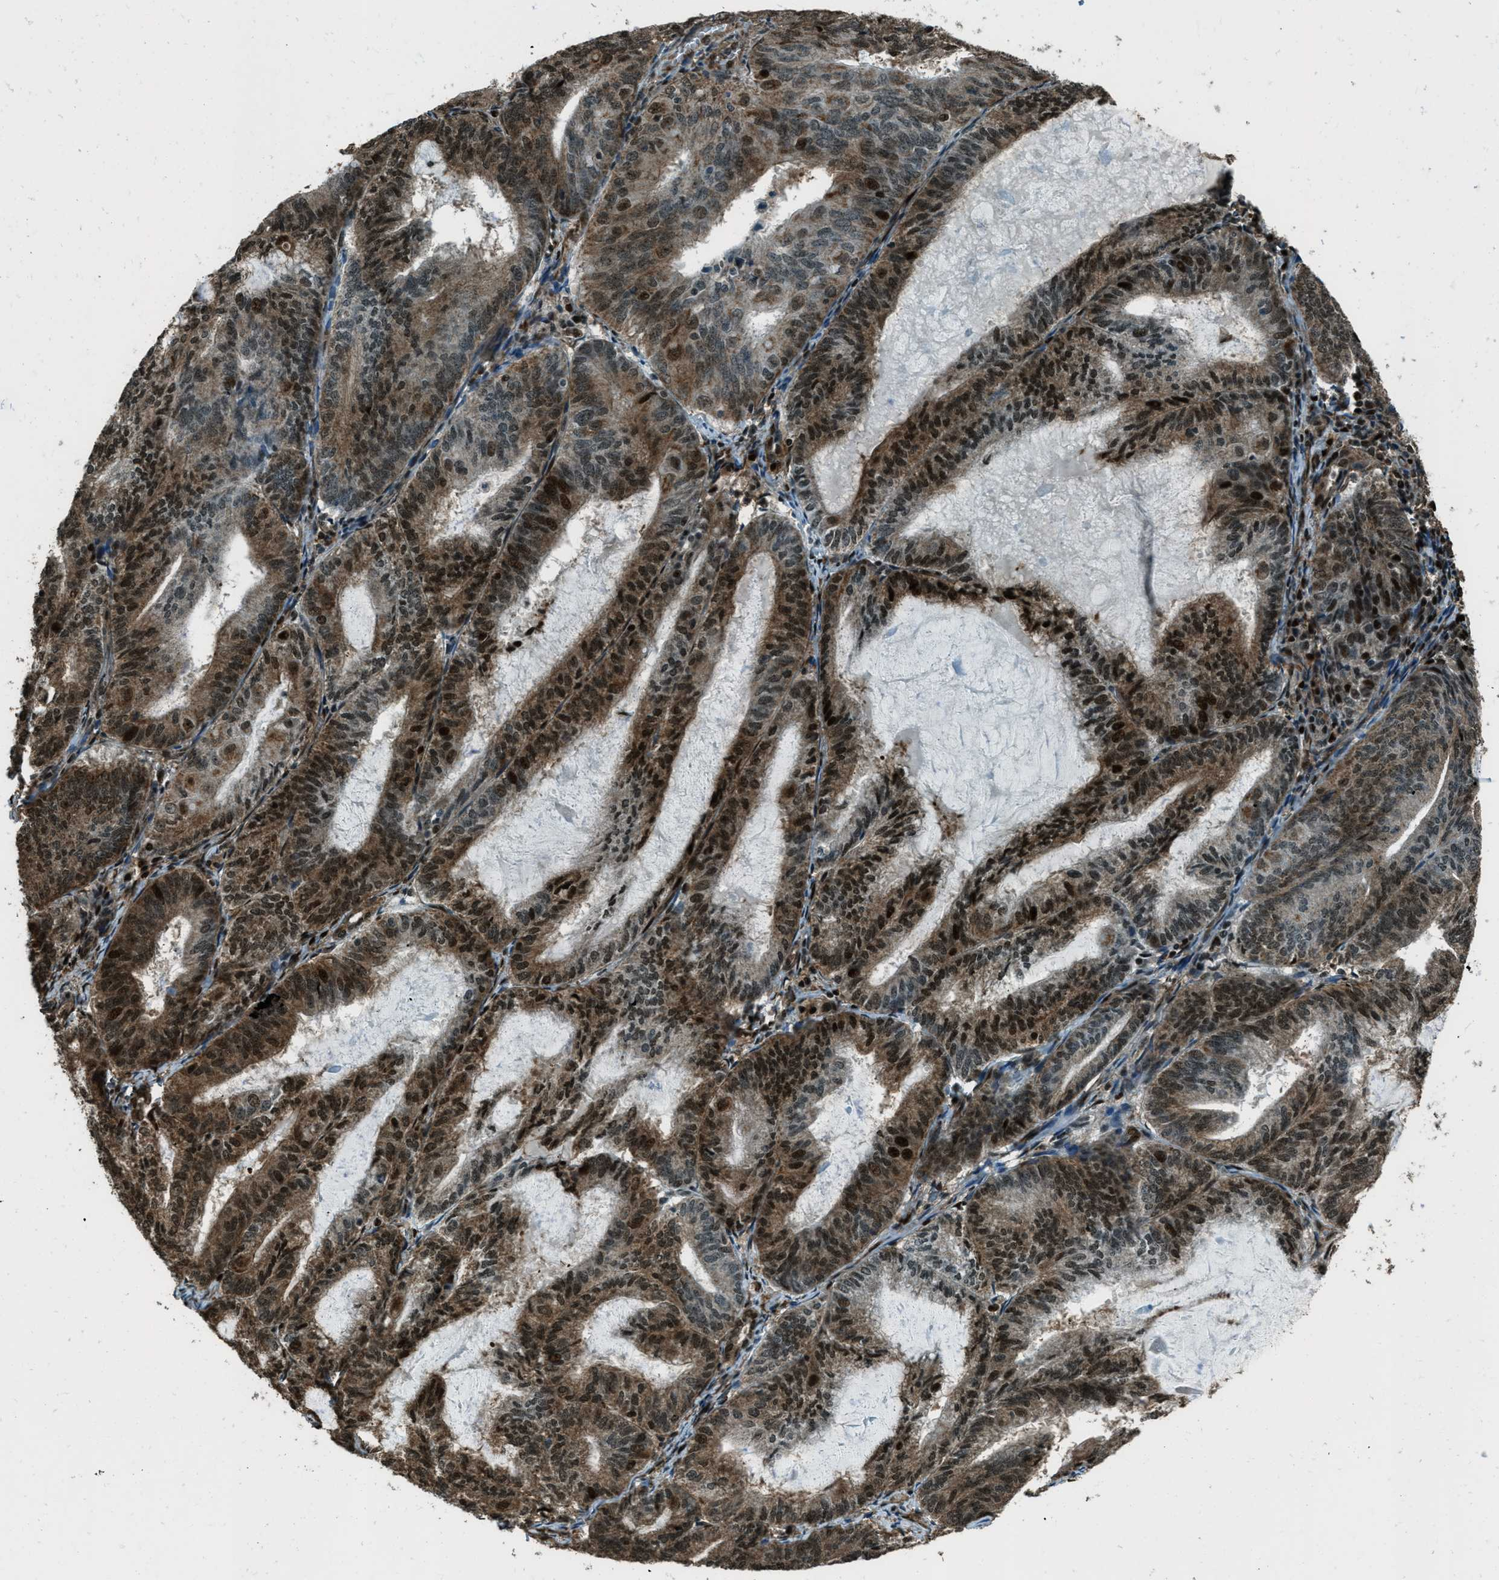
{"staining": {"intensity": "strong", "quantity": "25%-75%", "location": "cytoplasmic/membranous,nuclear"}, "tissue": "endometrial cancer", "cell_type": "Tumor cells", "image_type": "cancer", "snomed": [{"axis": "morphology", "description": "Adenocarcinoma, NOS"}, {"axis": "topography", "description": "Endometrium"}], "caption": "Immunohistochemistry micrograph of endometrial cancer (adenocarcinoma) stained for a protein (brown), which reveals high levels of strong cytoplasmic/membranous and nuclear positivity in approximately 25%-75% of tumor cells.", "gene": "TARDBP", "patient": {"sex": "female", "age": 81}}